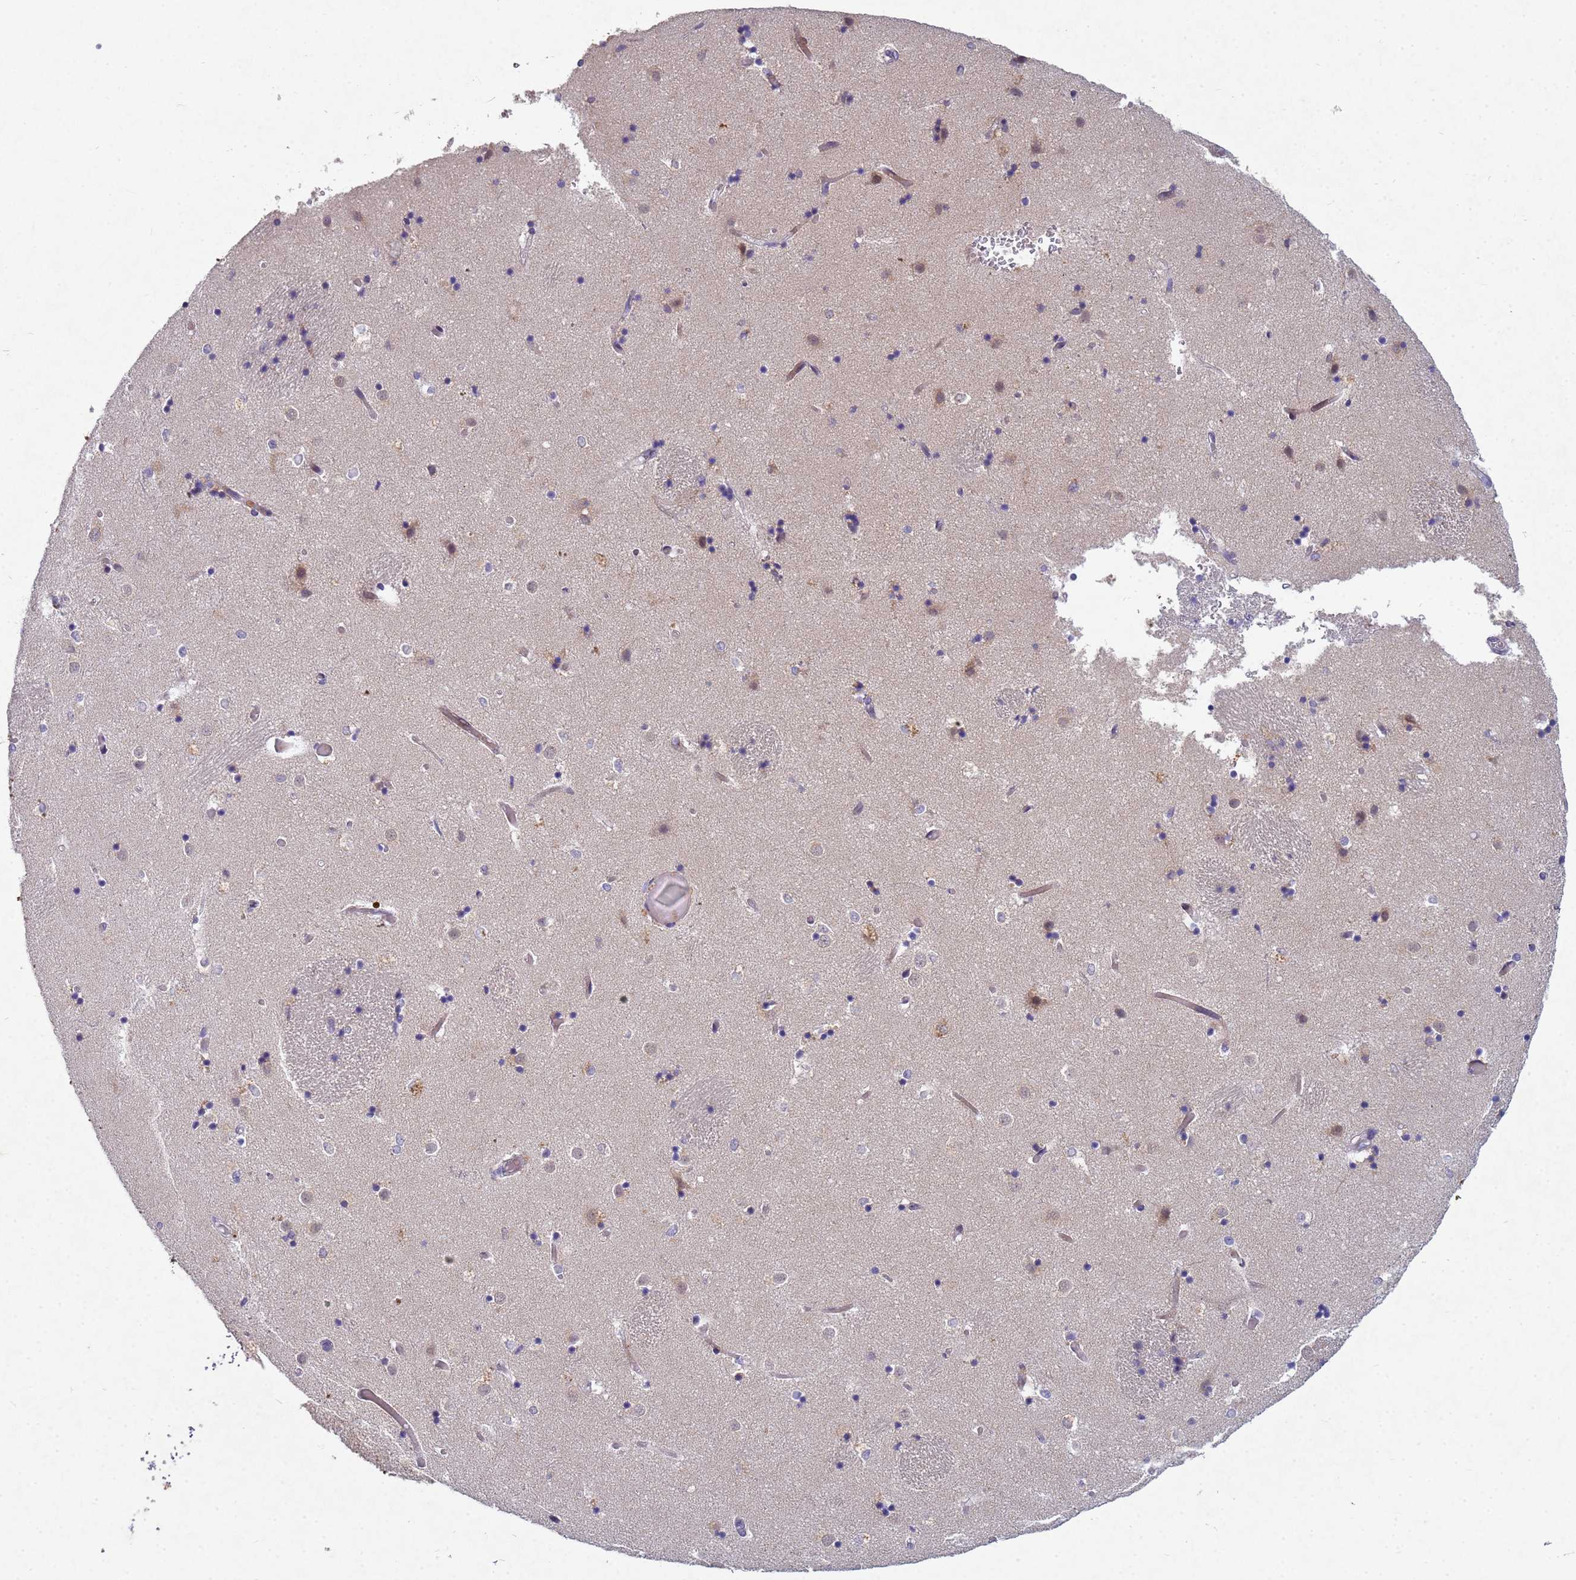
{"staining": {"intensity": "negative", "quantity": "none", "location": "none"}, "tissue": "caudate", "cell_type": "Glial cells", "image_type": "normal", "snomed": [{"axis": "morphology", "description": "Normal tissue, NOS"}, {"axis": "topography", "description": "Lateral ventricle wall"}], "caption": "This is an IHC histopathology image of normal human caudate. There is no staining in glial cells.", "gene": "TNPO2", "patient": {"sex": "female", "age": 52}}